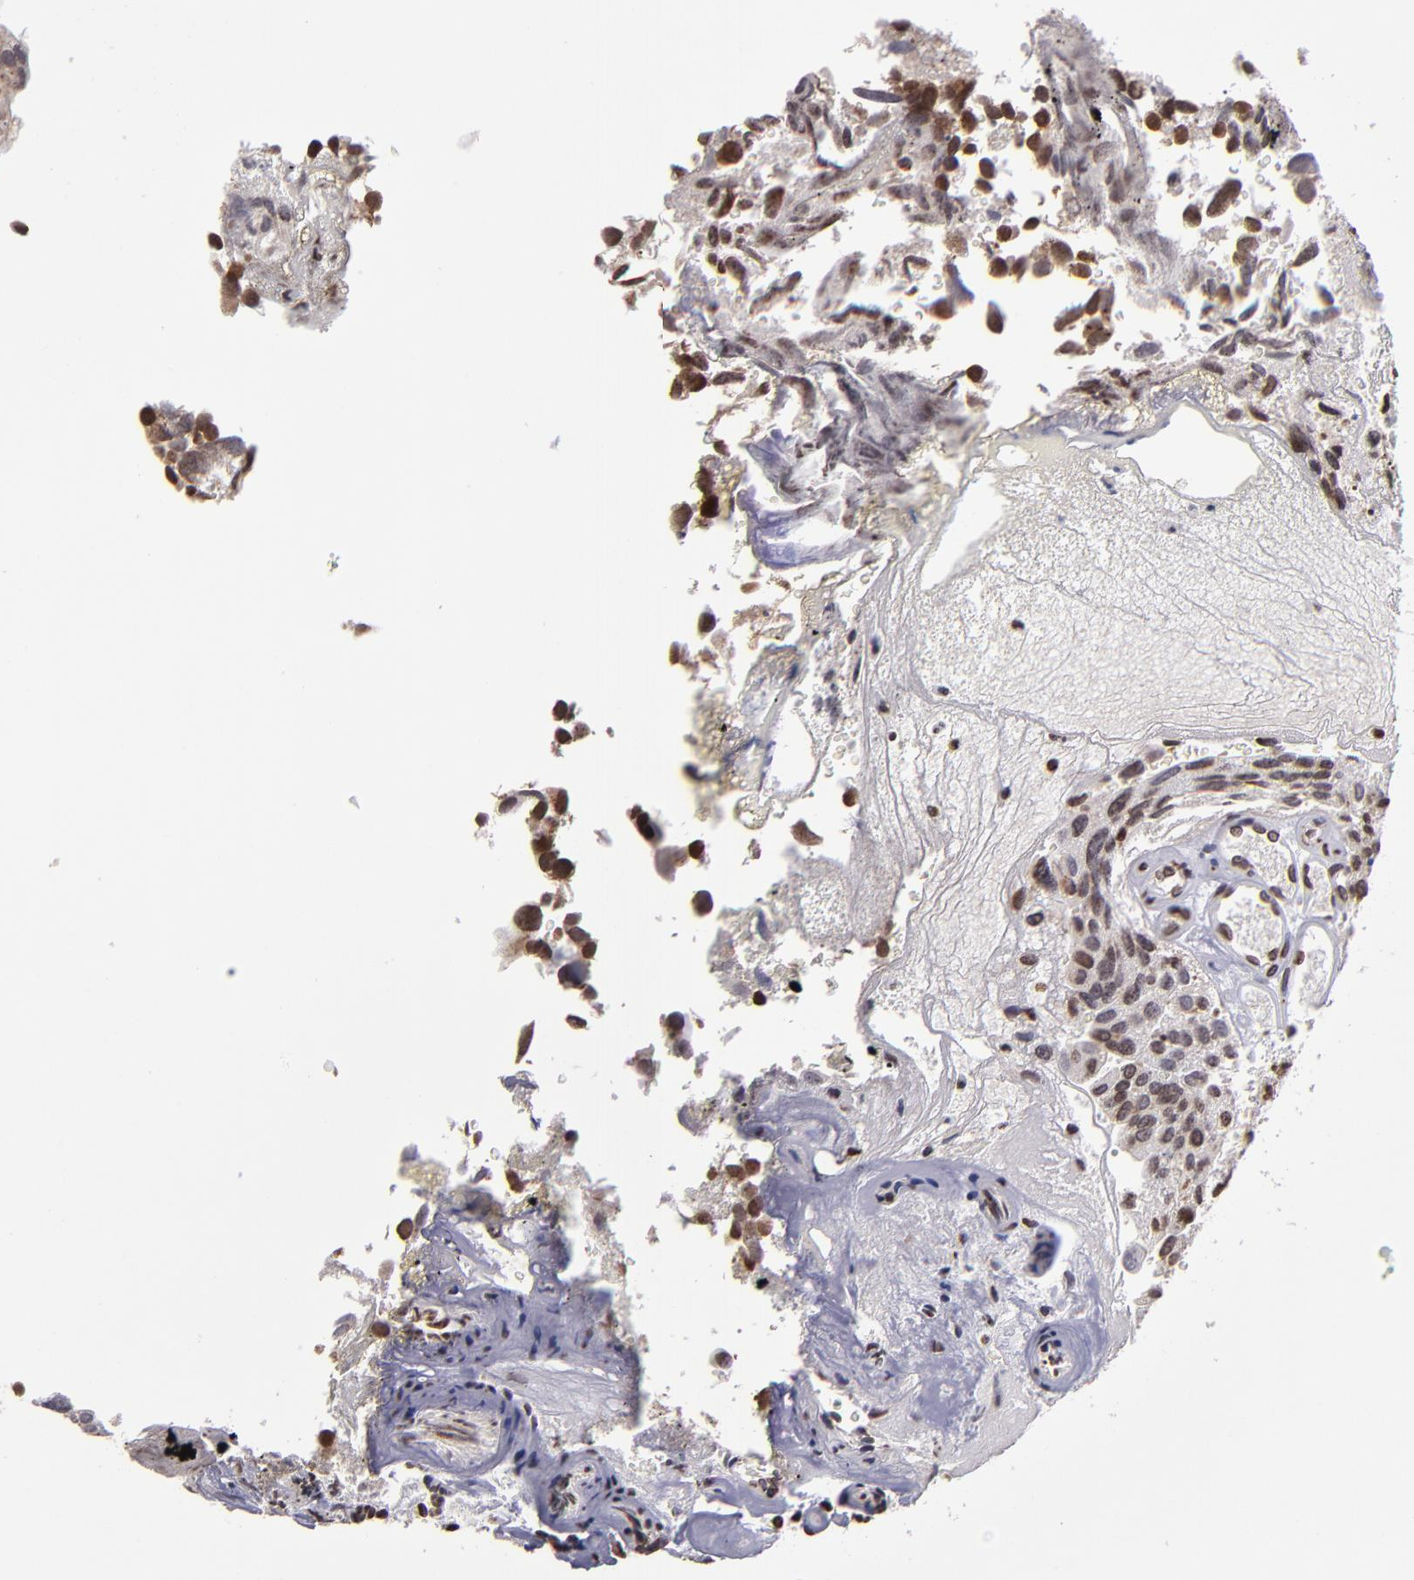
{"staining": {"intensity": "moderate", "quantity": ">75%", "location": "cytoplasmic/membranous,nuclear"}, "tissue": "urothelial cancer", "cell_type": "Tumor cells", "image_type": "cancer", "snomed": [{"axis": "morphology", "description": "Urothelial carcinoma, High grade"}, {"axis": "topography", "description": "Urinary bladder"}], "caption": "This image displays urothelial cancer stained with immunohistochemistry to label a protein in brown. The cytoplasmic/membranous and nuclear of tumor cells show moderate positivity for the protein. Nuclei are counter-stained blue.", "gene": "CSDC2", "patient": {"sex": "male", "age": 72}}